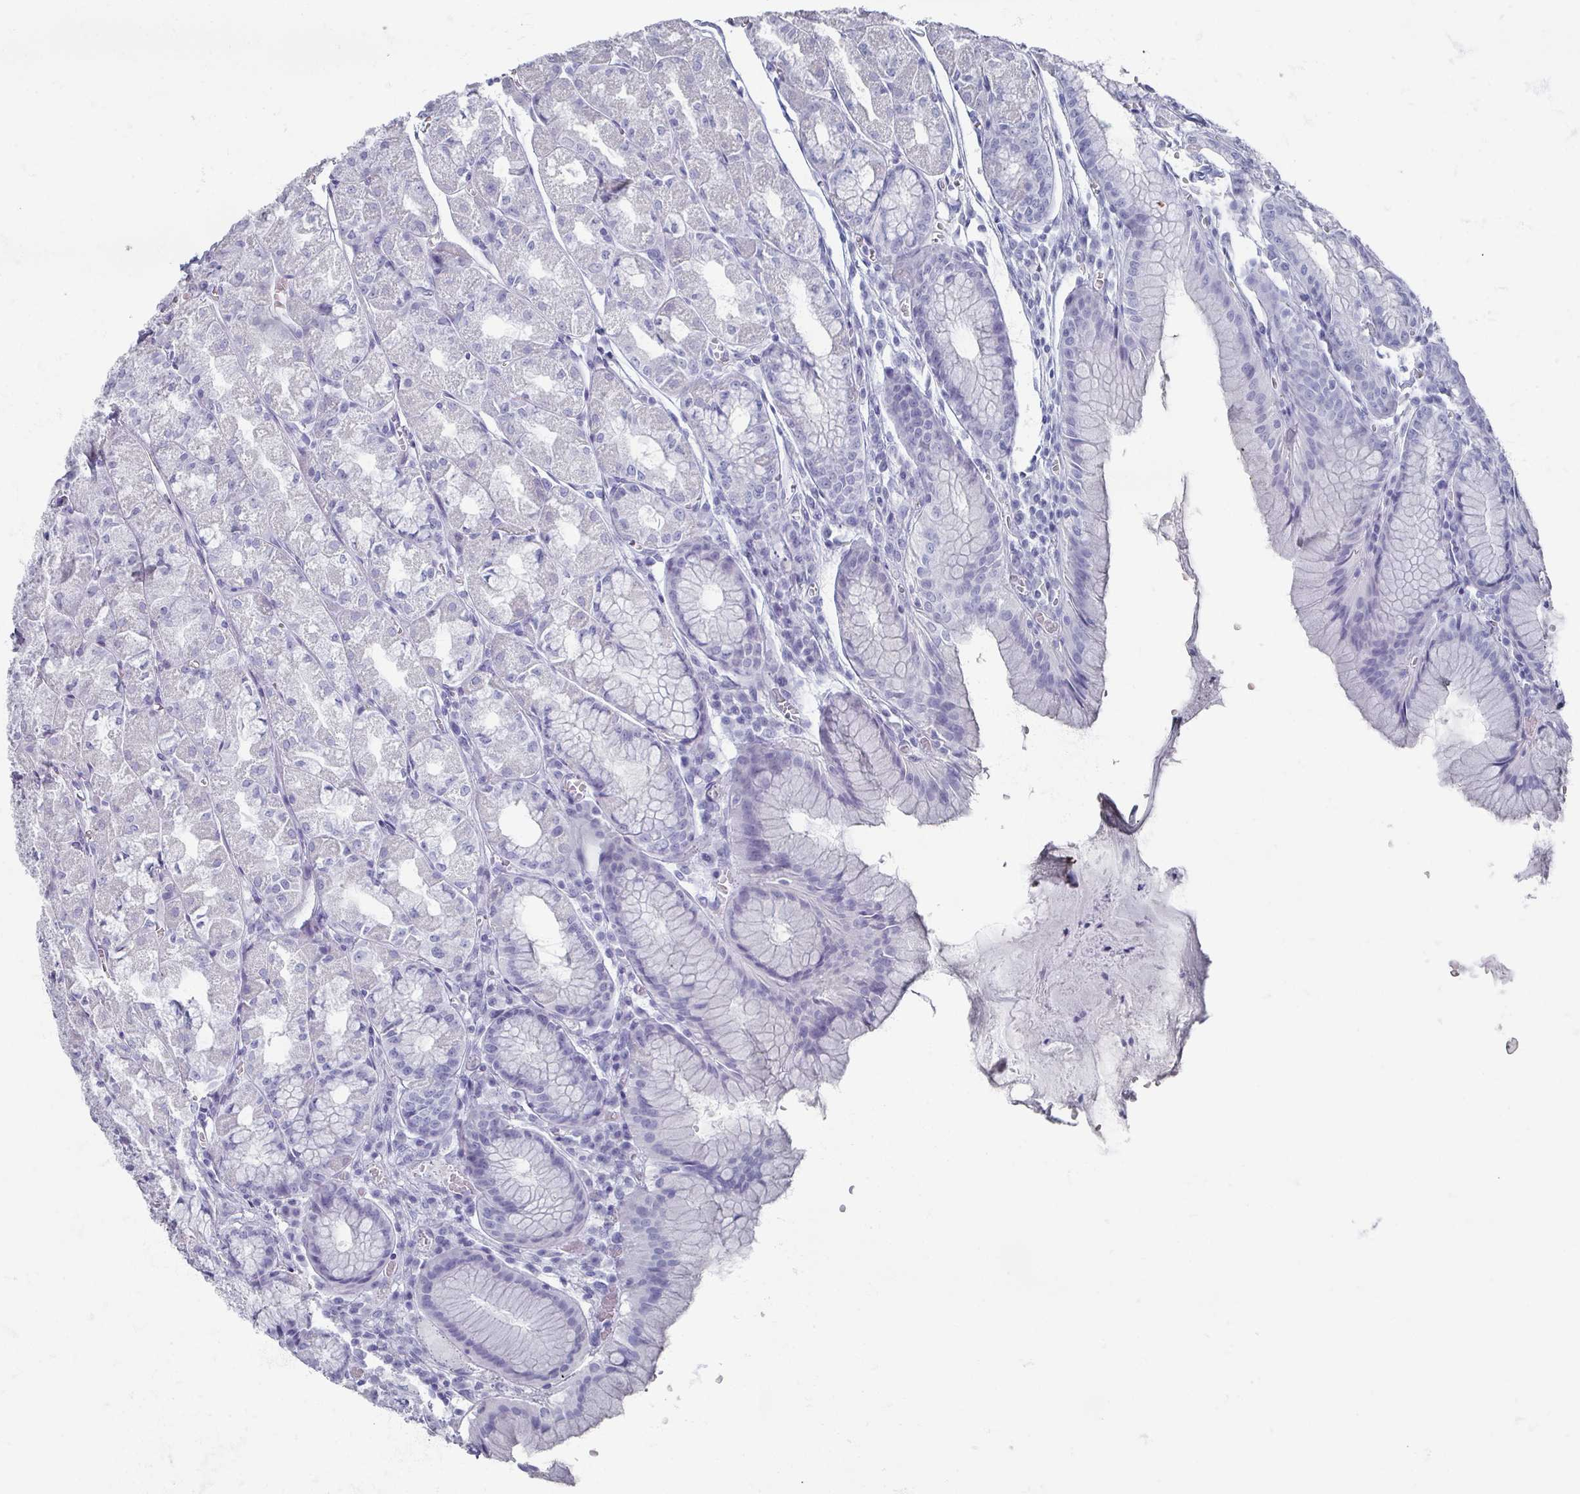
{"staining": {"intensity": "negative", "quantity": "none", "location": "none"}, "tissue": "stomach", "cell_type": "Glandular cells", "image_type": "normal", "snomed": [{"axis": "morphology", "description": "Normal tissue, NOS"}, {"axis": "topography", "description": "Stomach"}], "caption": "Stomach stained for a protein using IHC reveals no positivity glandular cells.", "gene": "OMG", "patient": {"sex": "male", "age": 55}}